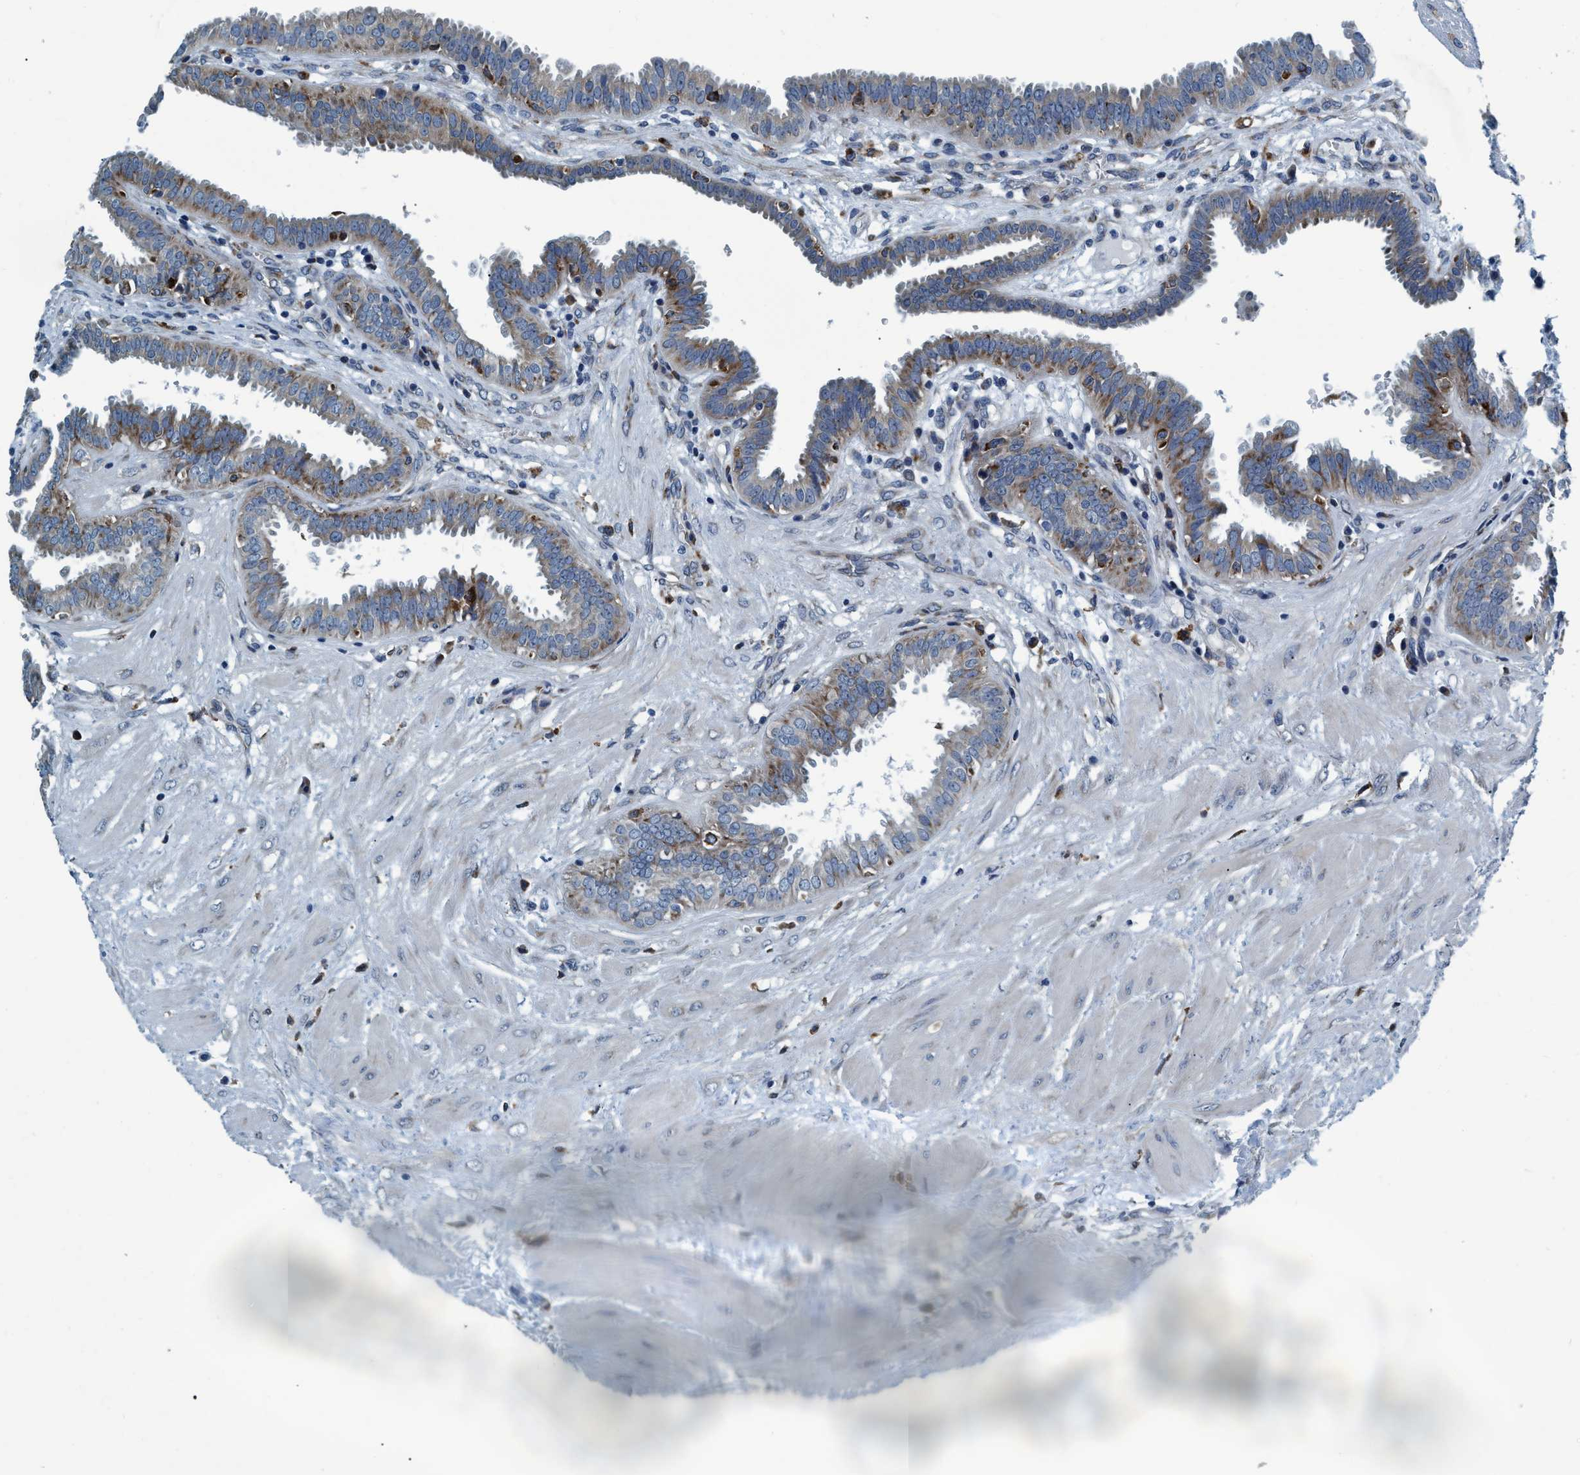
{"staining": {"intensity": "moderate", "quantity": "<25%", "location": "cytoplasmic/membranous"}, "tissue": "fallopian tube", "cell_type": "Glandular cells", "image_type": "normal", "snomed": [{"axis": "morphology", "description": "Normal tissue, NOS"}, {"axis": "topography", "description": "Fallopian tube"}, {"axis": "topography", "description": "Placenta"}], "caption": "IHC photomicrograph of normal fallopian tube stained for a protein (brown), which shows low levels of moderate cytoplasmic/membranous positivity in approximately <25% of glandular cells.", "gene": "ARMC9", "patient": {"sex": "female", "age": 32}}